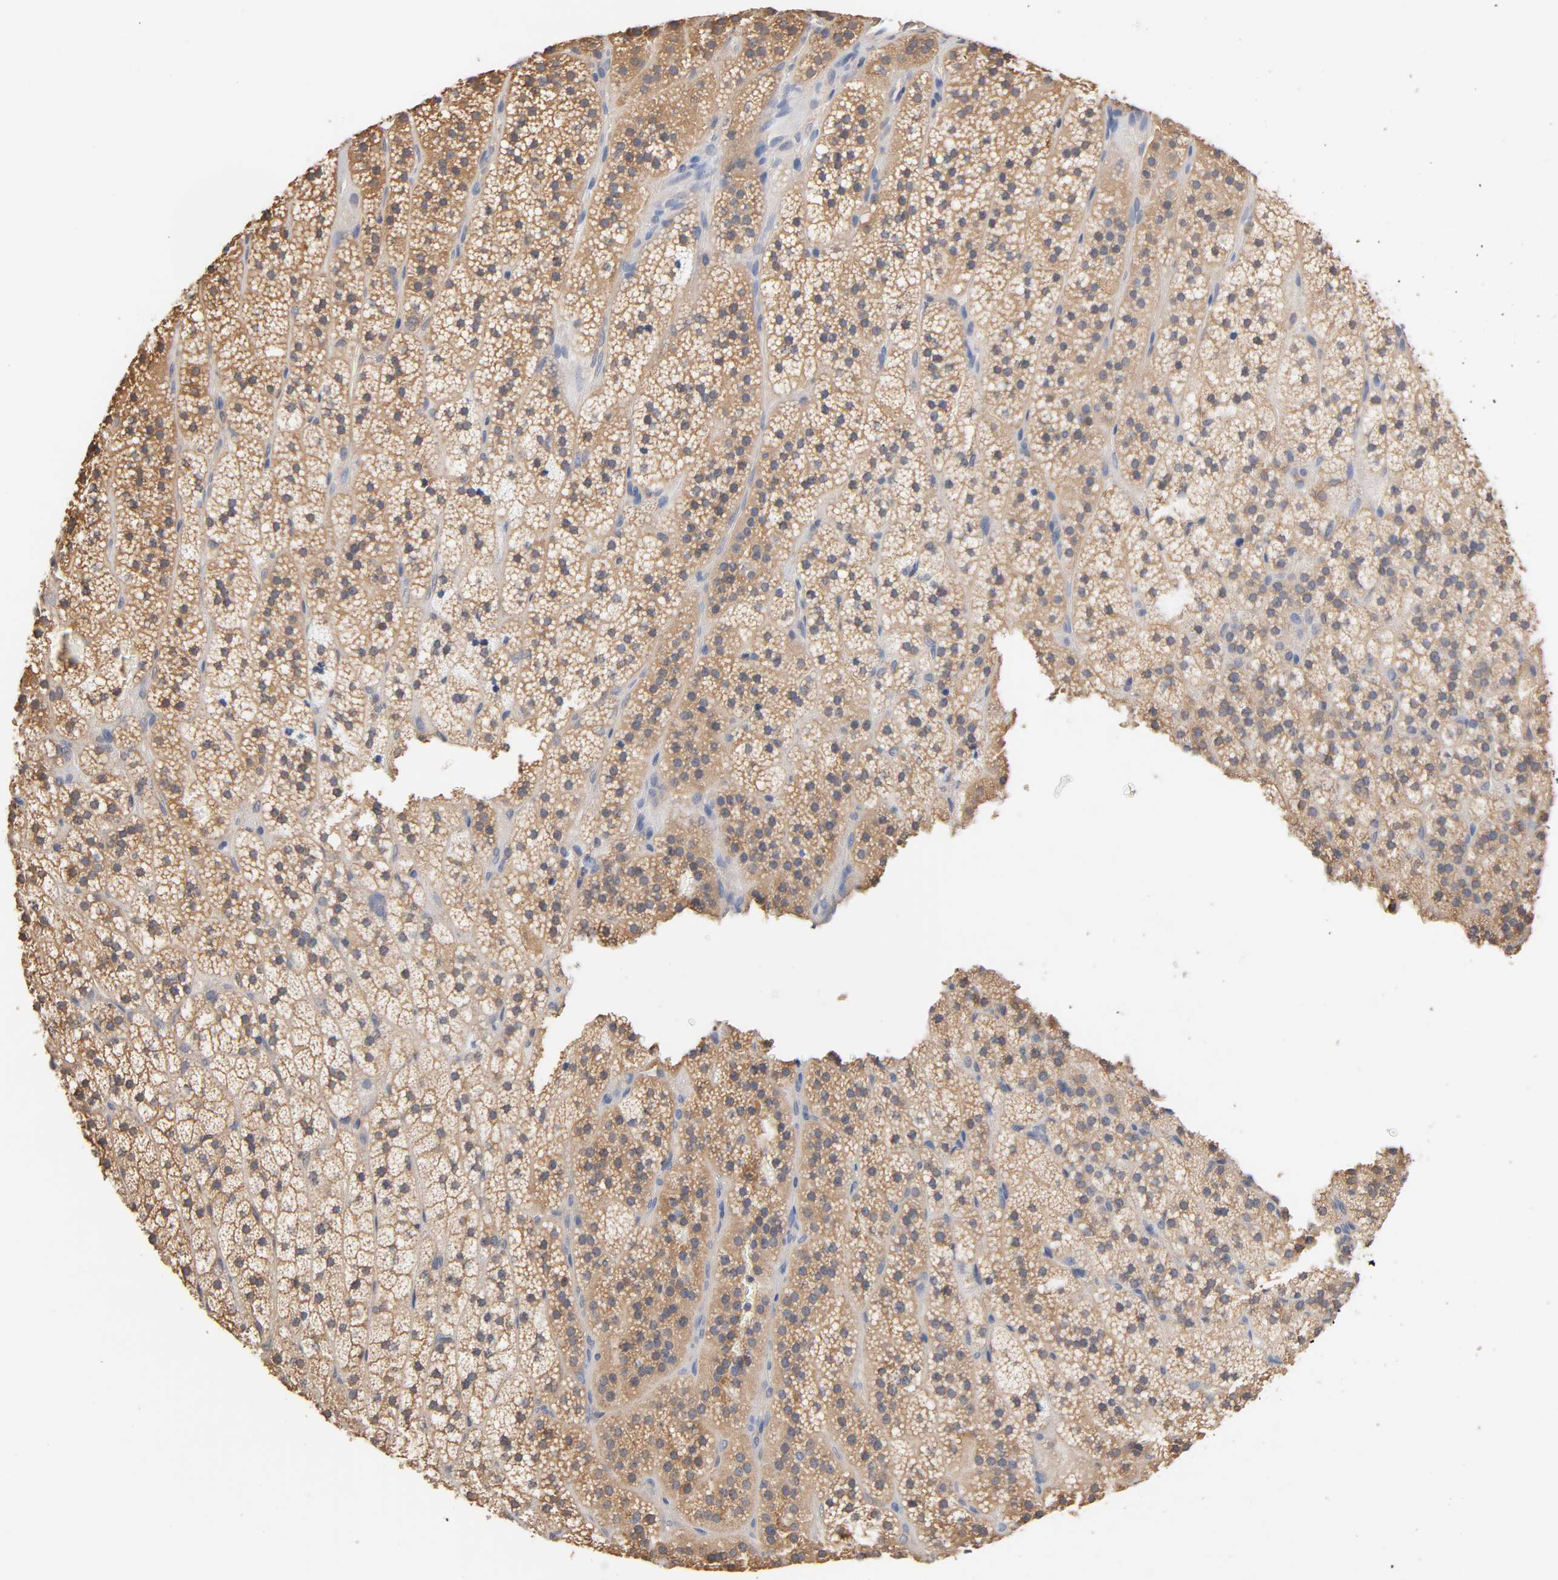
{"staining": {"intensity": "moderate", "quantity": ">75%", "location": "cytoplasmic/membranous"}, "tissue": "adrenal gland", "cell_type": "Glandular cells", "image_type": "normal", "snomed": [{"axis": "morphology", "description": "Normal tissue, NOS"}, {"axis": "topography", "description": "Adrenal gland"}], "caption": "IHC photomicrograph of benign human adrenal gland stained for a protein (brown), which shows medium levels of moderate cytoplasmic/membranous staining in approximately >75% of glandular cells.", "gene": "ALDOA", "patient": {"sex": "male", "age": 35}}